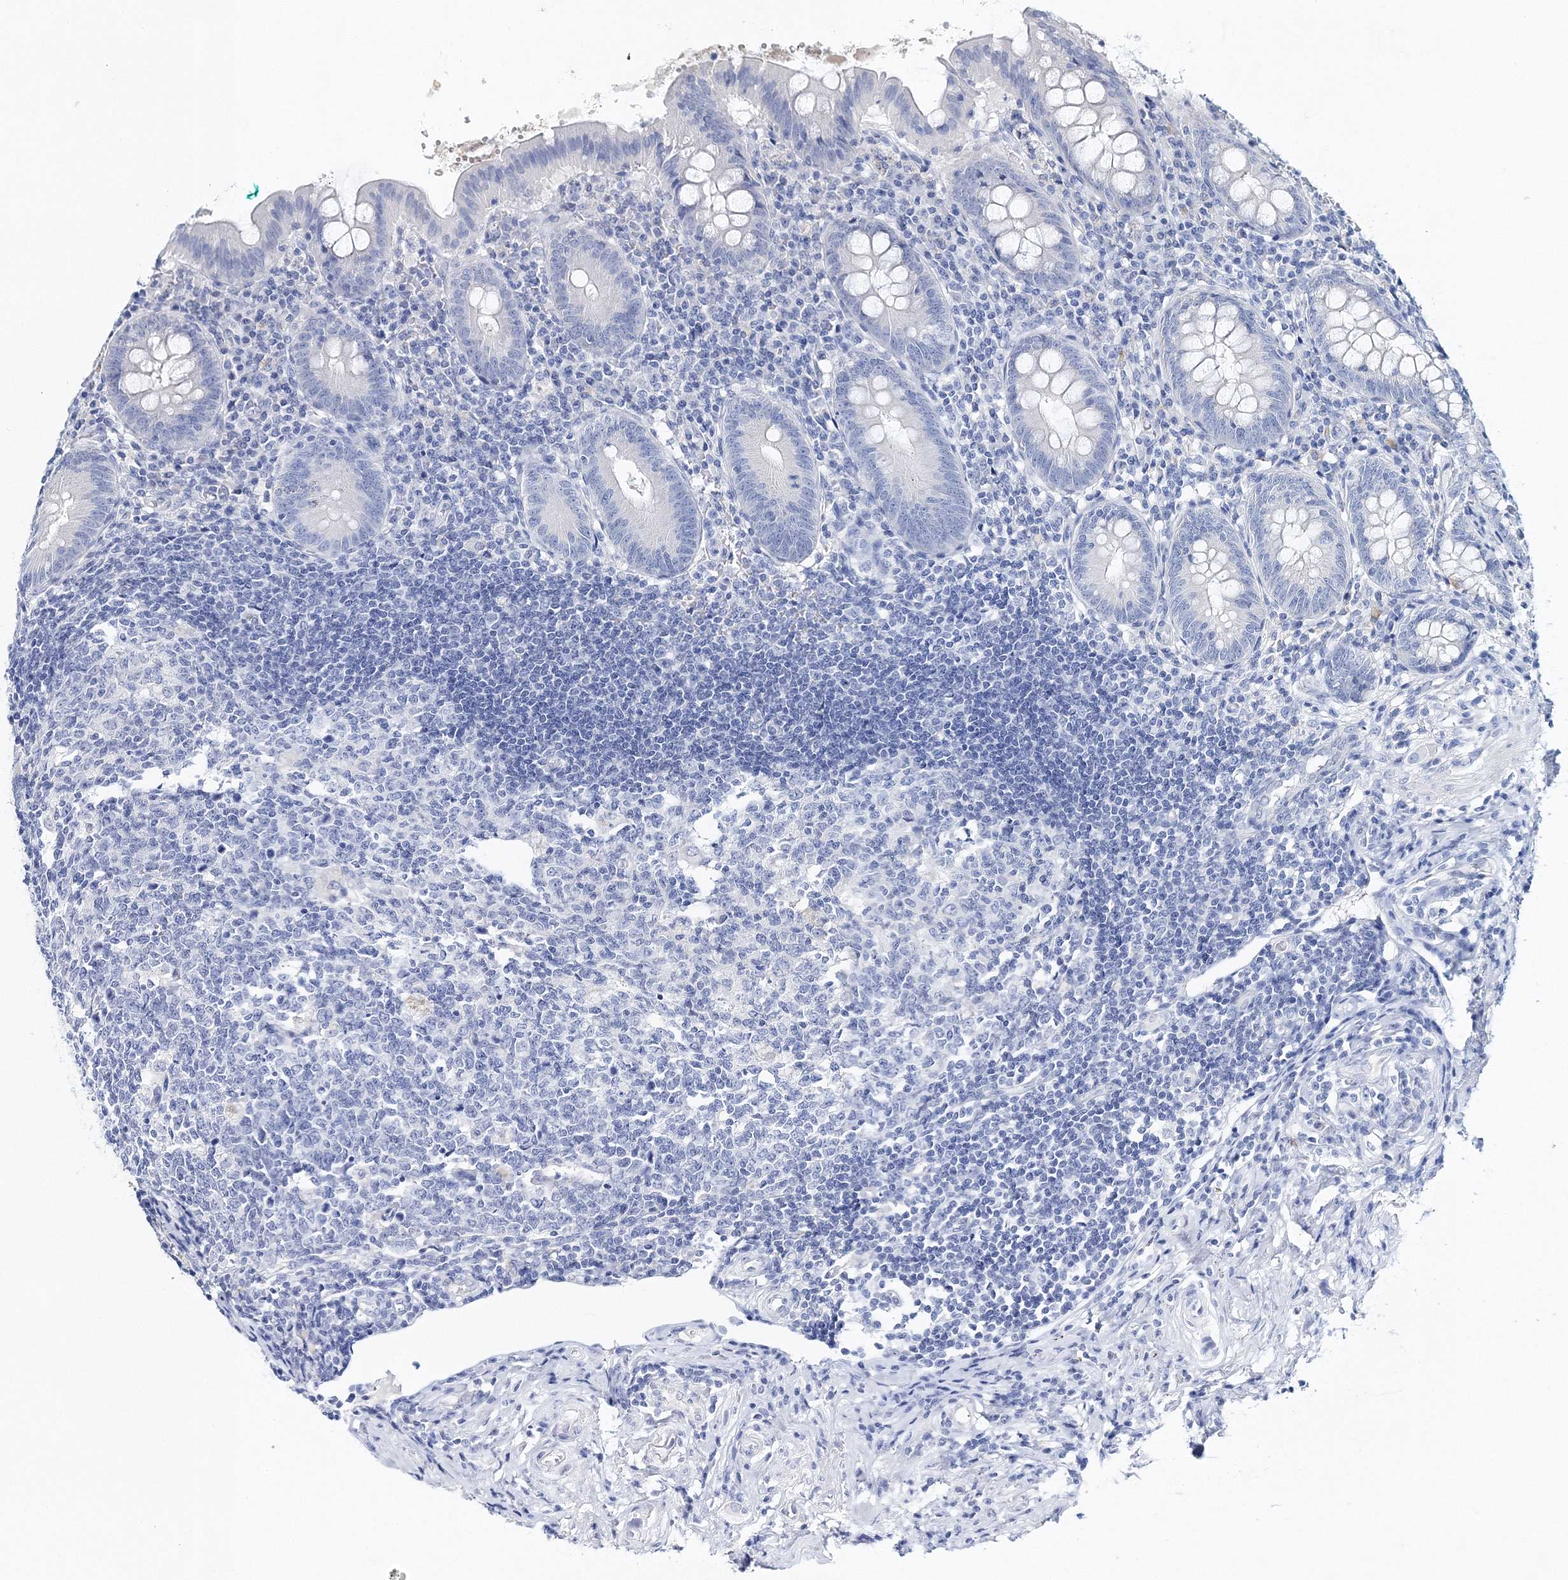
{"staining": {"intensity": "negative", "quantity": "none", "location": "none"}, "tissue": "appendix", "cell_type": "Glandular cells", "image_type": "normal", "snomed": [{"axis": "morphology", "description": "Normal tissue, NOS"}, {"axis": "topography", "description": "Appendix"}], "caption": "IHC image of unremarkable appendix: appendix stained with DAB (3,3'-diaminobenzidine) shows no significant protein positivity in glandular cells. (Immunohistochemistry (ihc), brightfield microscopy, high magnification).", "gene": "MYOZ2", "patient": {"sex": "female", "age": 54}}